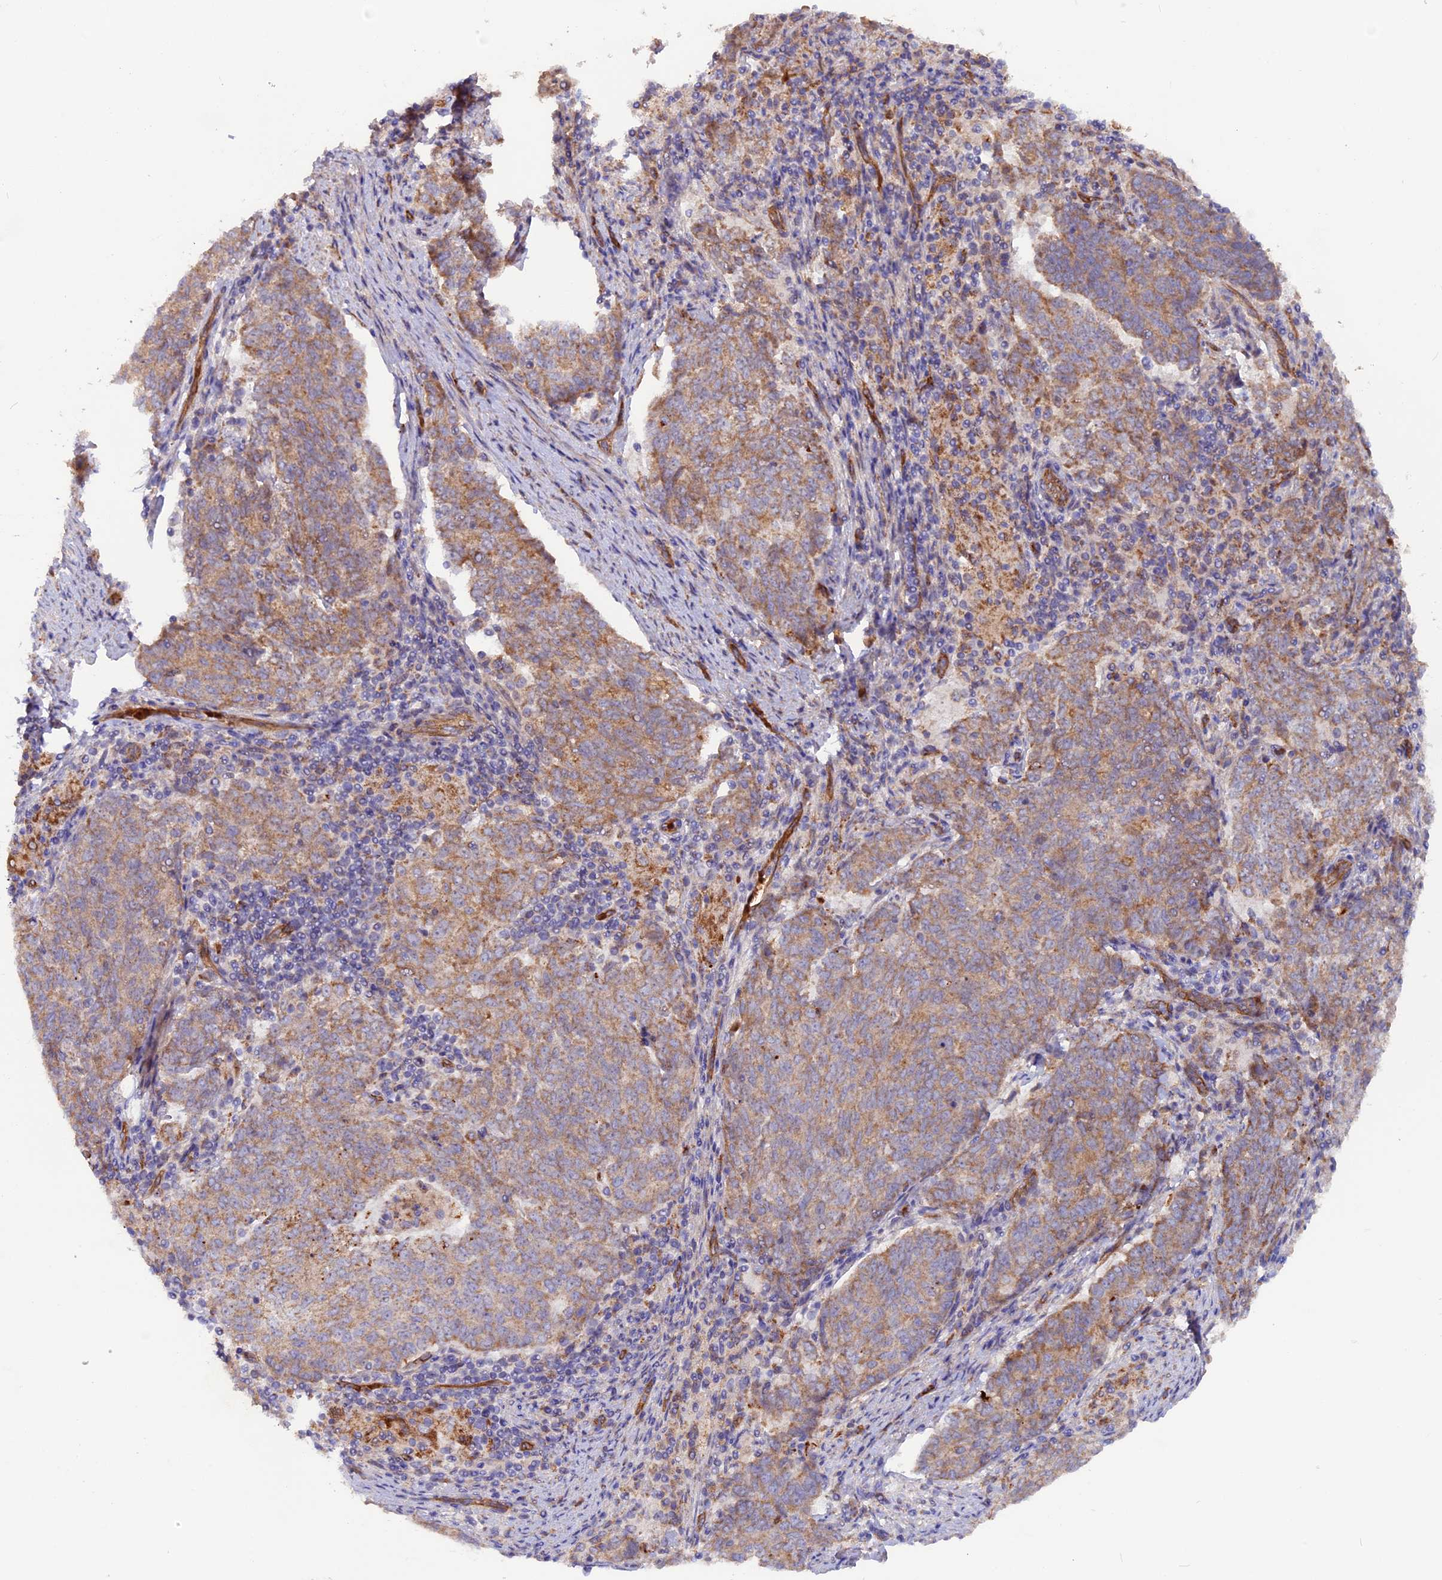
{"staining": {"intensity": "moderate", "quantity": ">75%", "location": "cytoplasmic/membranous"}, "tissue": "endometrial cancer", "cell_type": "Tumor cells", "image_type": "cancer", "snomed": [{"axis": "morphology", "description": "Adenocarcinoma, NOS"}, {"axis": "topography", "description": "Endometrium"}], "caption": "There is medium levels of moderate cytoplasmic/membranous staining in tumor cells of endometrial cancer, as demonstrated by immunohistochemical staining (brown color).", "gene": "DUS3L", "patient": {"sex": "female", "age": 80}}